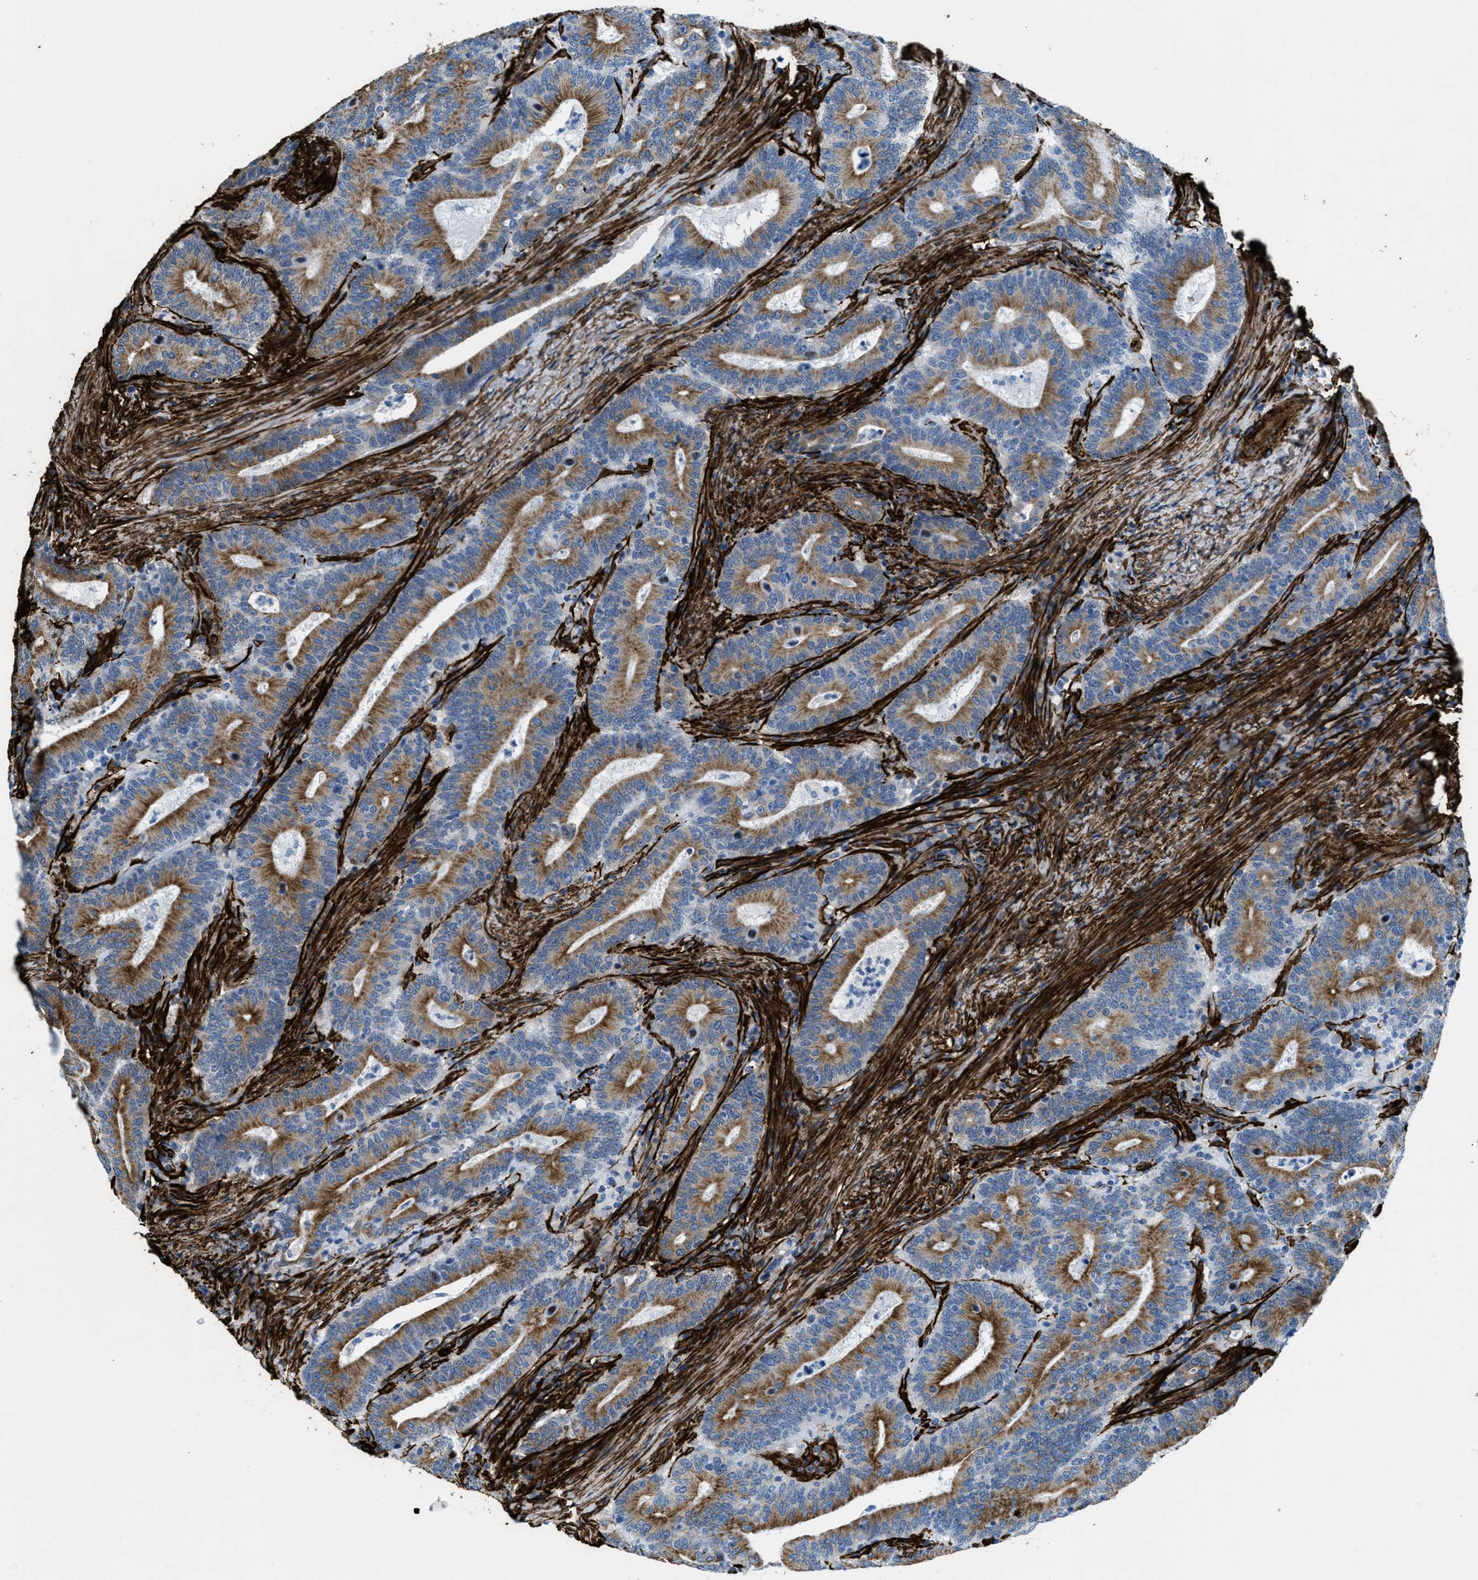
{"staining": {"intensity": "moderate", "quantity": ">75%", "location": "cytoplasmic/membranous"}, "tissue": "colorectal cancer", "cell_type": "Tumor cells", "image_type": "cancer", "snomed": [{"axis": "morphology", "description": "Adenocarcinoma, NOS"}, {"axis": "topography", "description": "Colon"}], "caption": "Colorectal cancer (adenocarcinoma) was stained to show a protein in brown. There is medium levels of moderate cytoplasmic/membranous expression in approximately >75% of tumor cells.", "gene": "CALD1", "patient": {"sex": "female", "age": 66}}